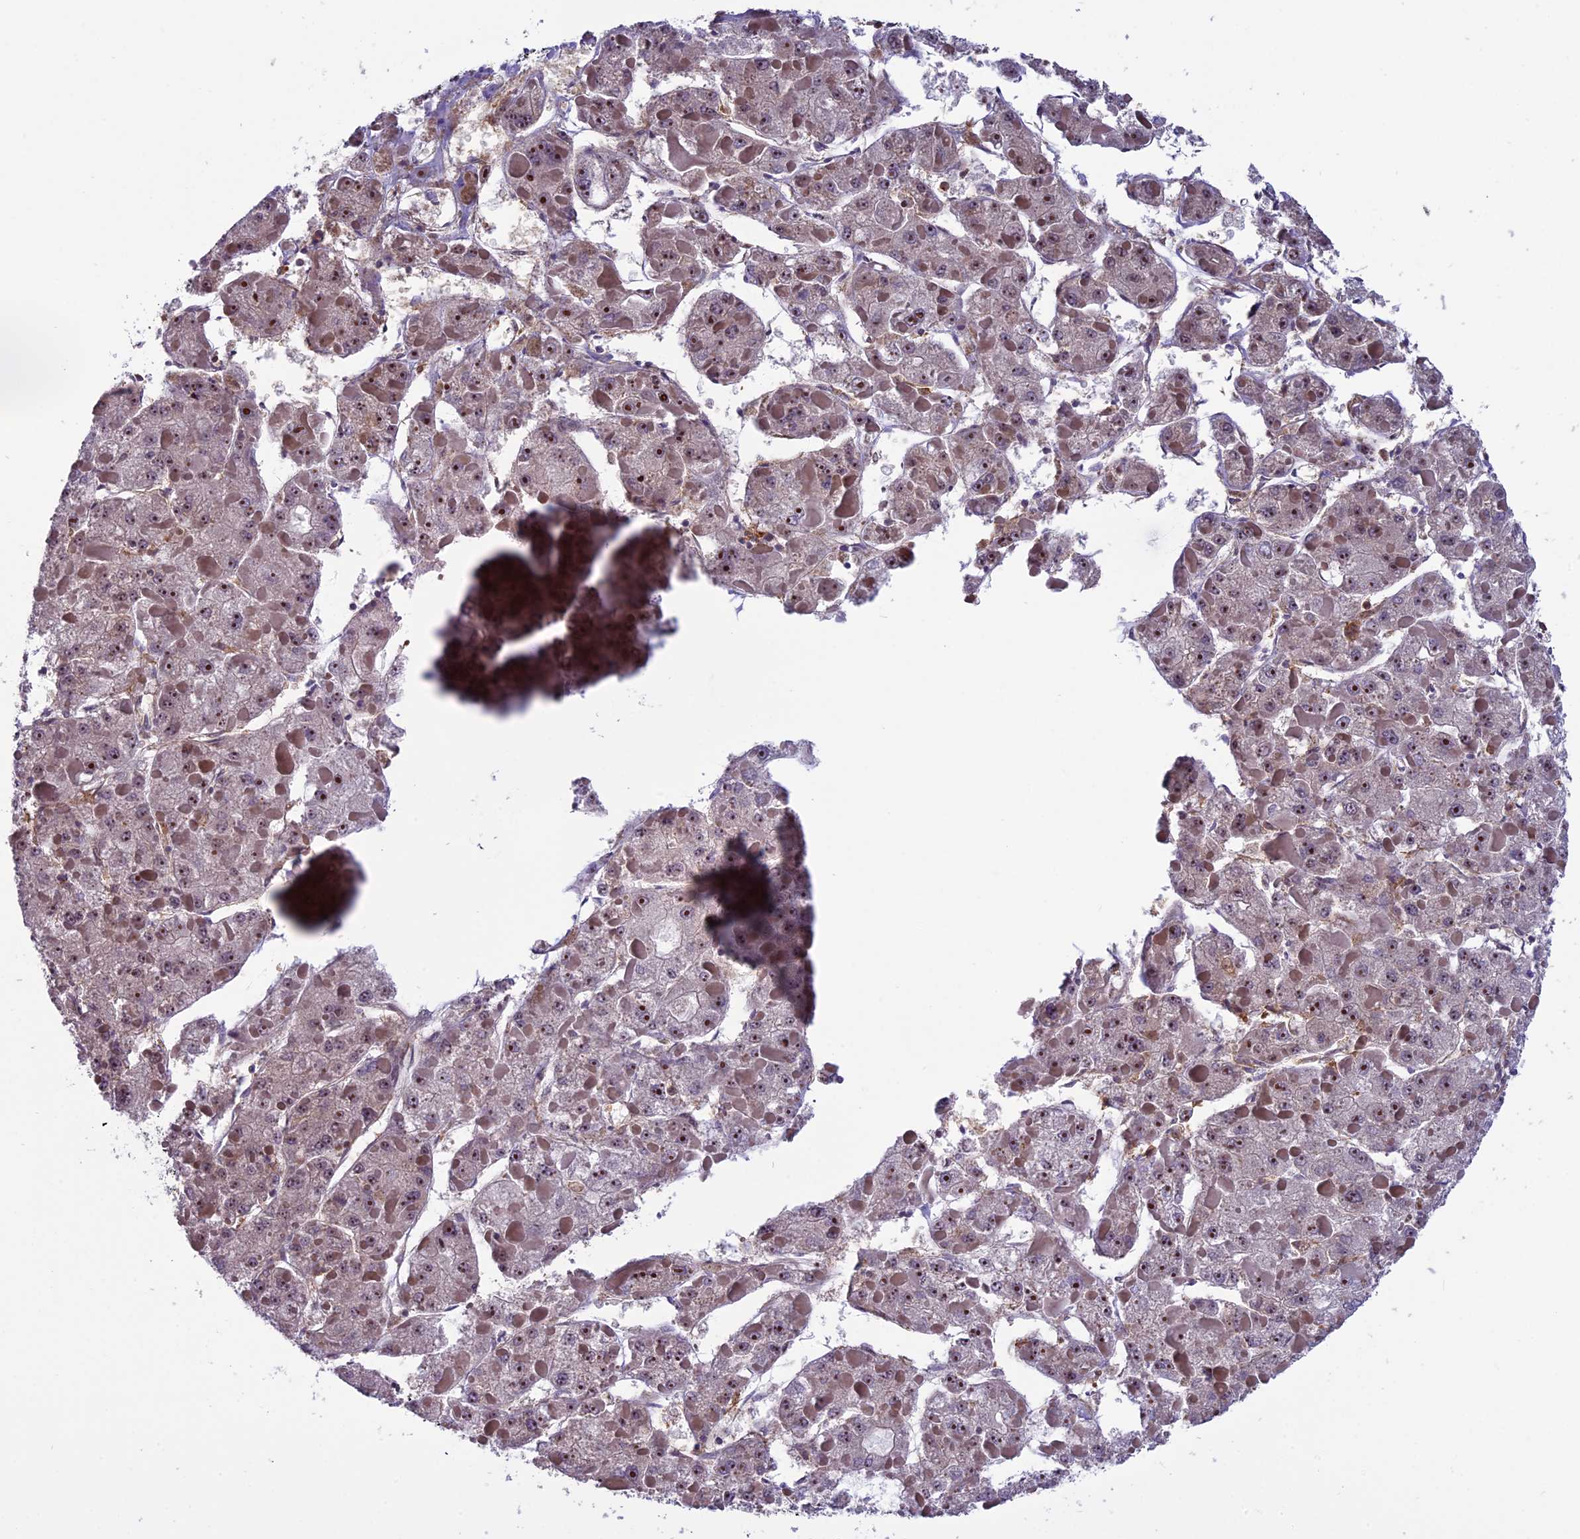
{"staining": {"intensity": "moderate", "quantity": "25%-75%", "location": "nuclear"}, "tissue": "liver cancer", "cell_type": "Tumor cells", "image_type": "cancer", "snomed": [{"axis": "morphology", "description": "Carcinoma, Hepatocellular, NOS"}, {"axis": "topography", "description": "Liver"}], "caption": "DAB immunohistochemical staining of human liver cancer exhibits moderate nuclear protein expression in approximately 25%-75% of tumor cells. (Brightfield microscopy of DAB IHC at high magnification).", "gene": "EHBP1L1", "patient": {"sex": "female", "age": 73}}